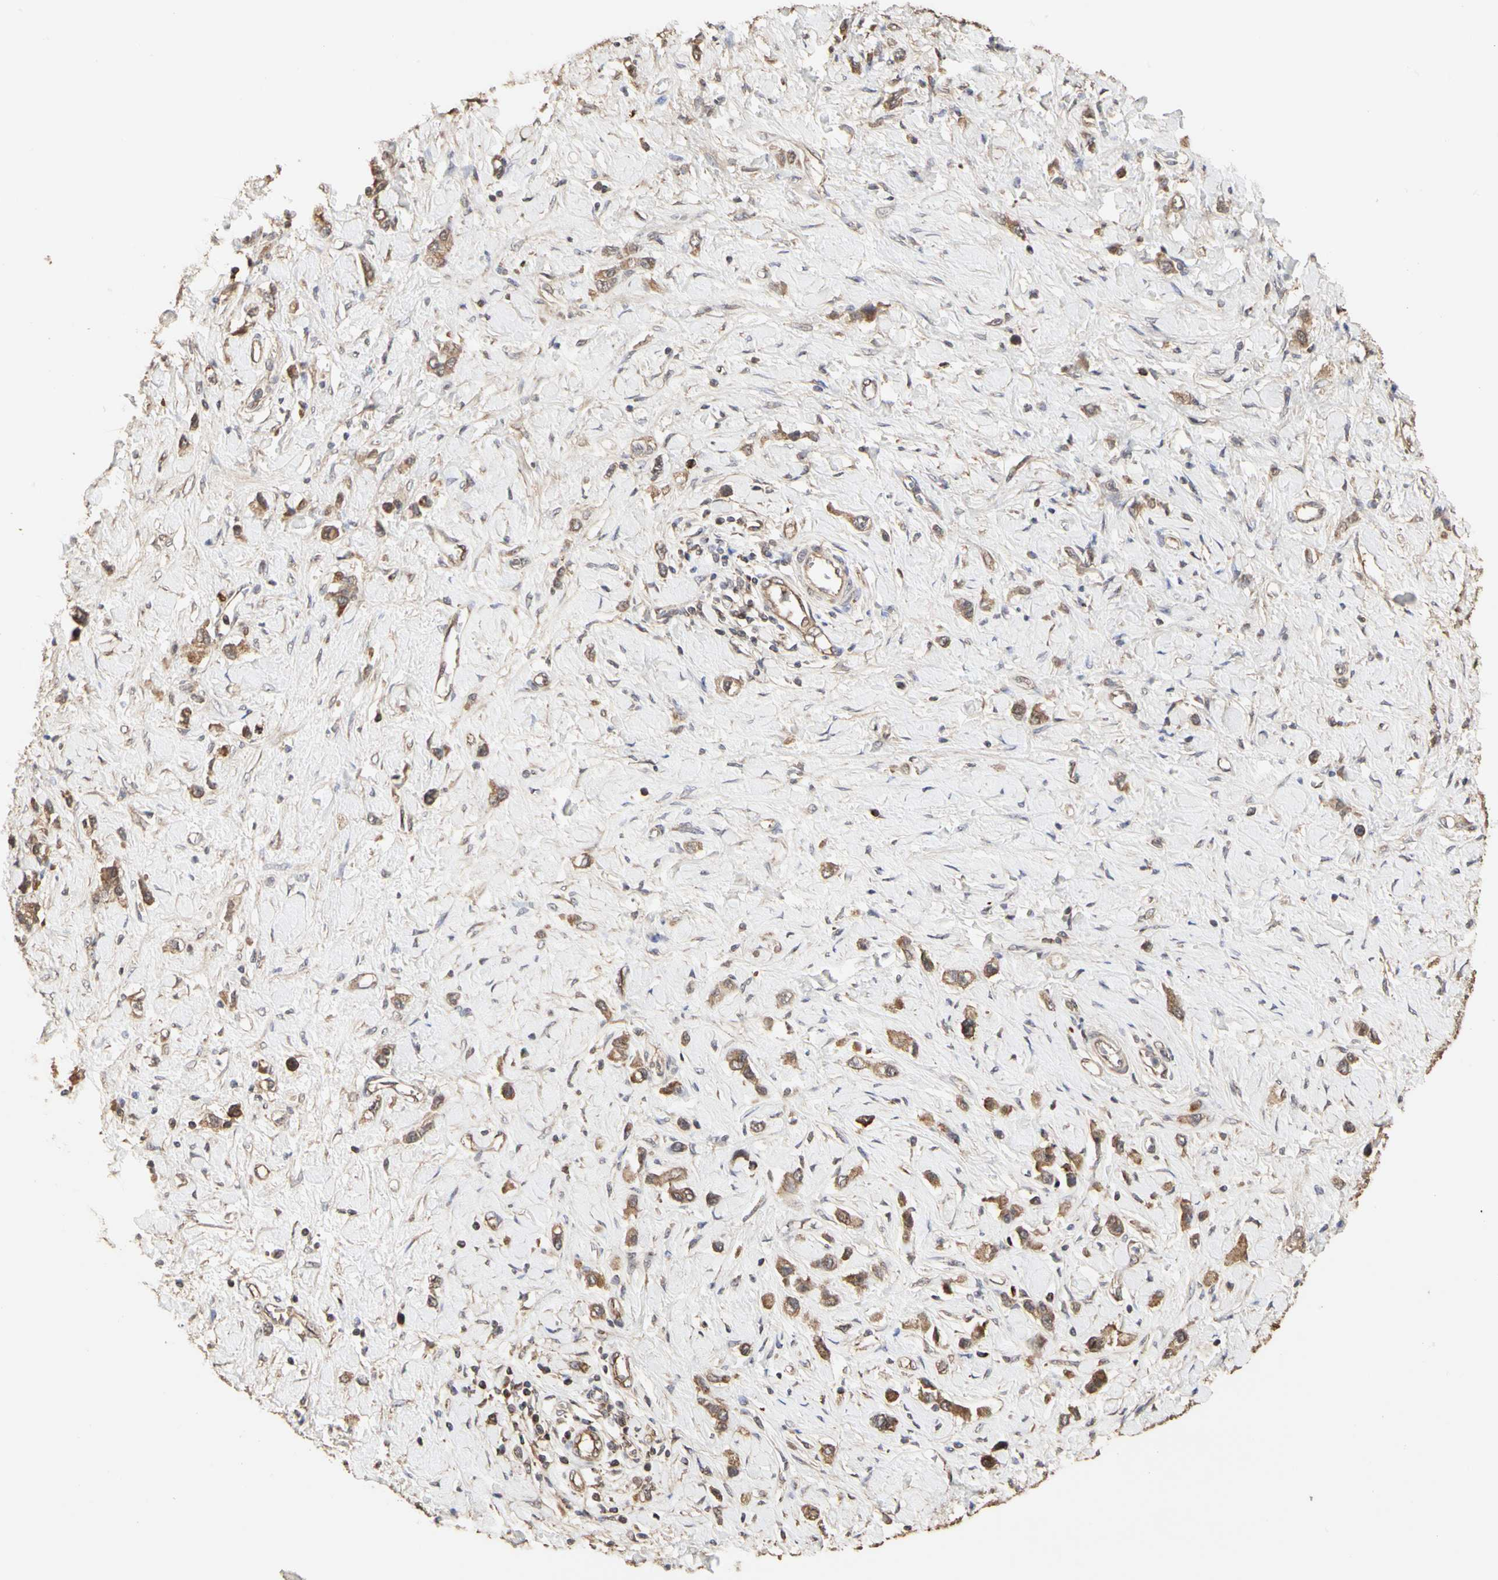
{"staining": {"intensity": "moderate", "quantity": ">75%", "location": "cytoplasmic/membranous"}, "tissue": "stomach cancer", "cell_type": "Tumor cells", "image_type": "cancer", "snomed": [{"axis": "morphology", "description": "Normal tissue, NOS"}, {"axis": "morphology", "description": "Adenocarcinoma, NOS"}, {"axis": "topography", "description": "Stomach, upper"}, {"axis": "topography", "description": "Stomach"}], "caption": "Adenocarcinoma (stomach) stained with a brown dye displays moderate cytoplasmic/membranous positive expression in about >75% of tumor cells.", "gene": "TAOK1", "patient": {"sex": "female", "age": 65}}